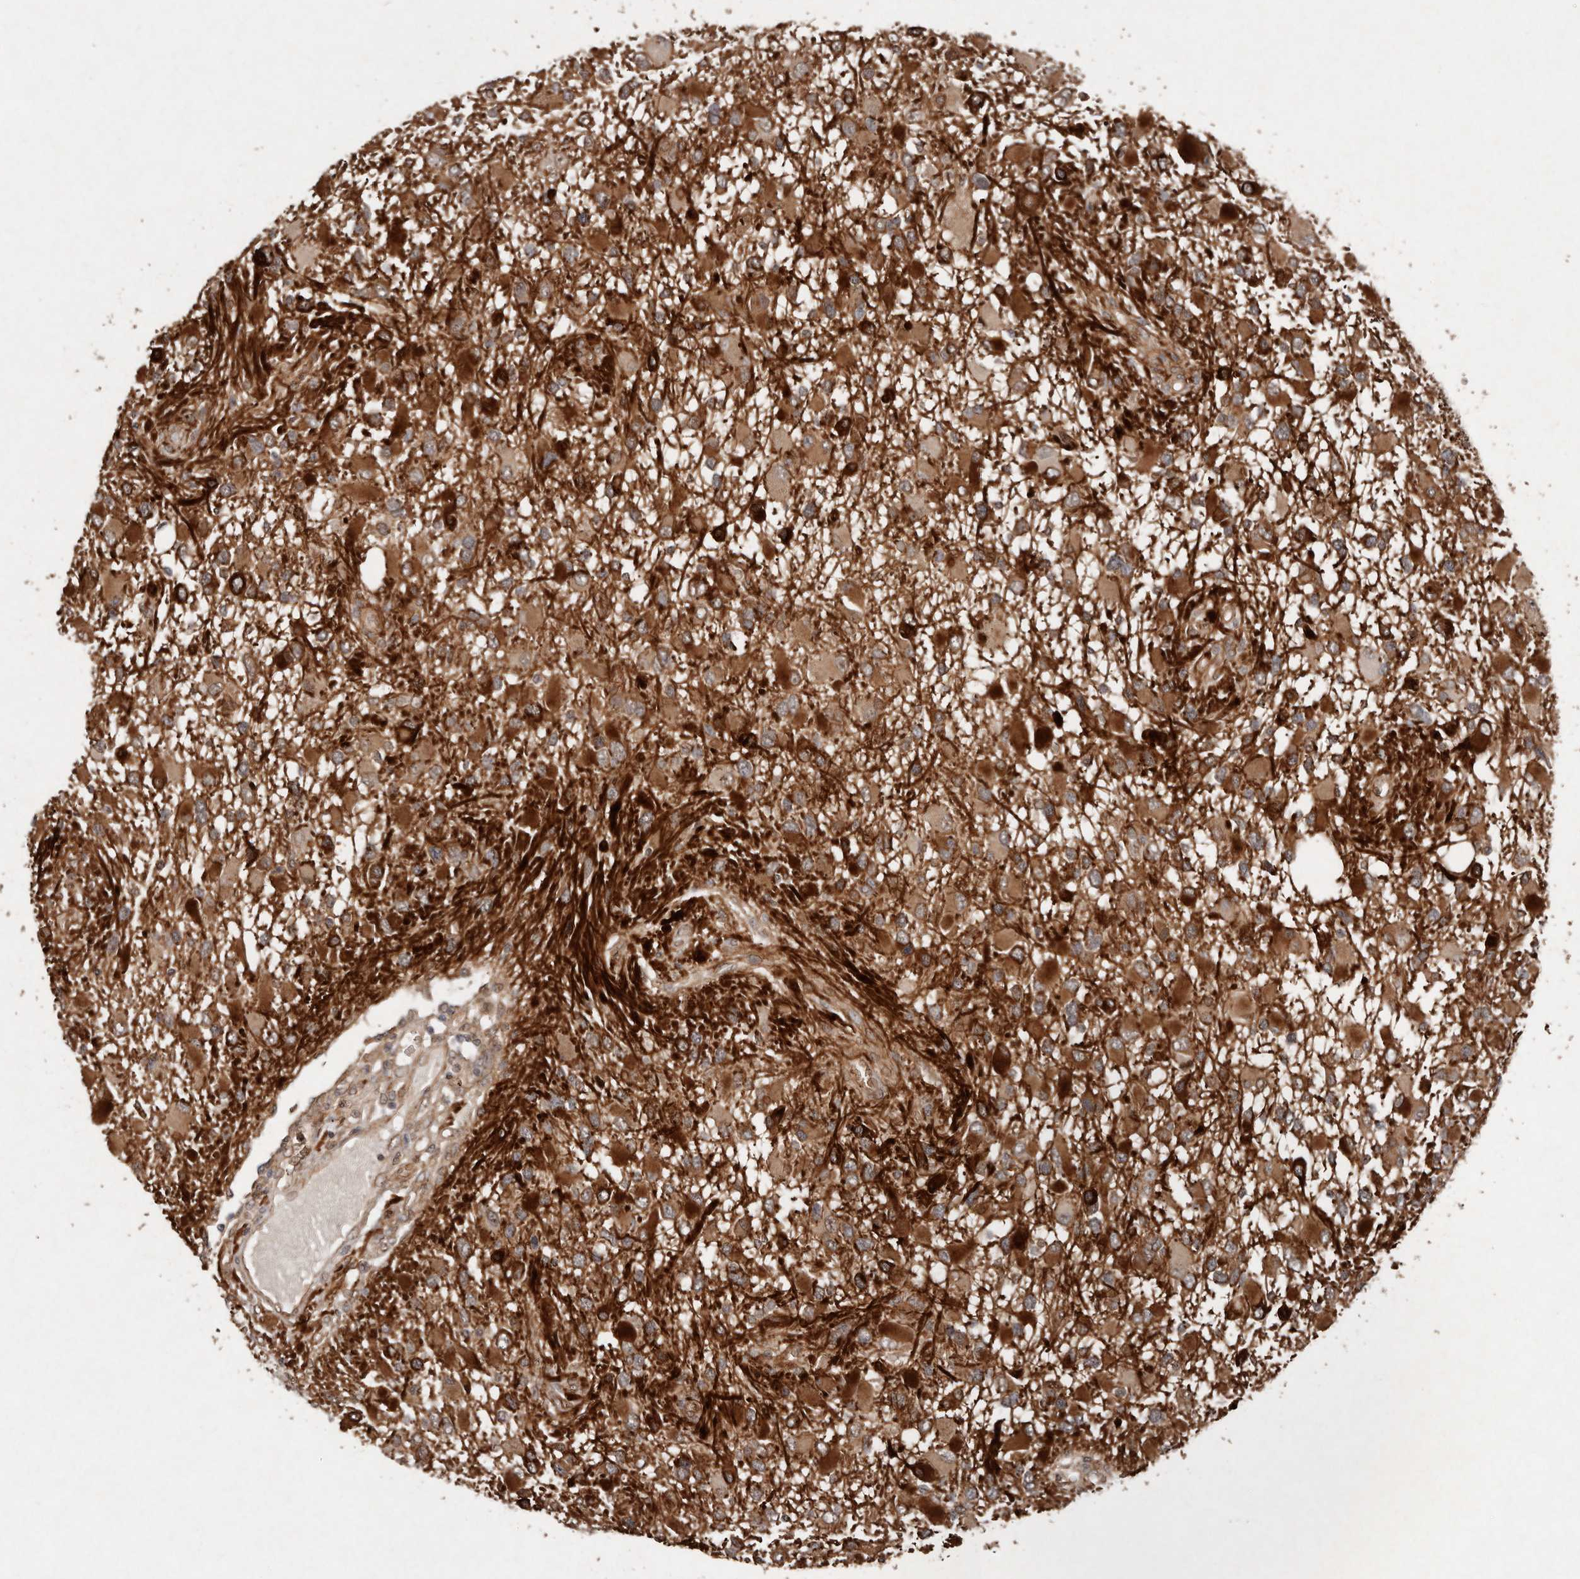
{"staining": {"intensity": "strong", "quantity": ">75%", "location": "cytoplasmic/membranous"}, "tissue": "glioma", "cell_type": "Tumor cells", "image_type": "cancer", "snomed": [{"axis": "morphology", "description": "Glioma, malignant, High grade"}, {"axis": "topography", "description": "Brain"}], "caption": "The histopathology image reveals a brown stain indicating the presence of a protein in the cytoplasmic/membranous of tumor cells in high-grade glioma (malignant).", "gene": "DIP2C", "patient": {"sex": "male", "age": 53}}